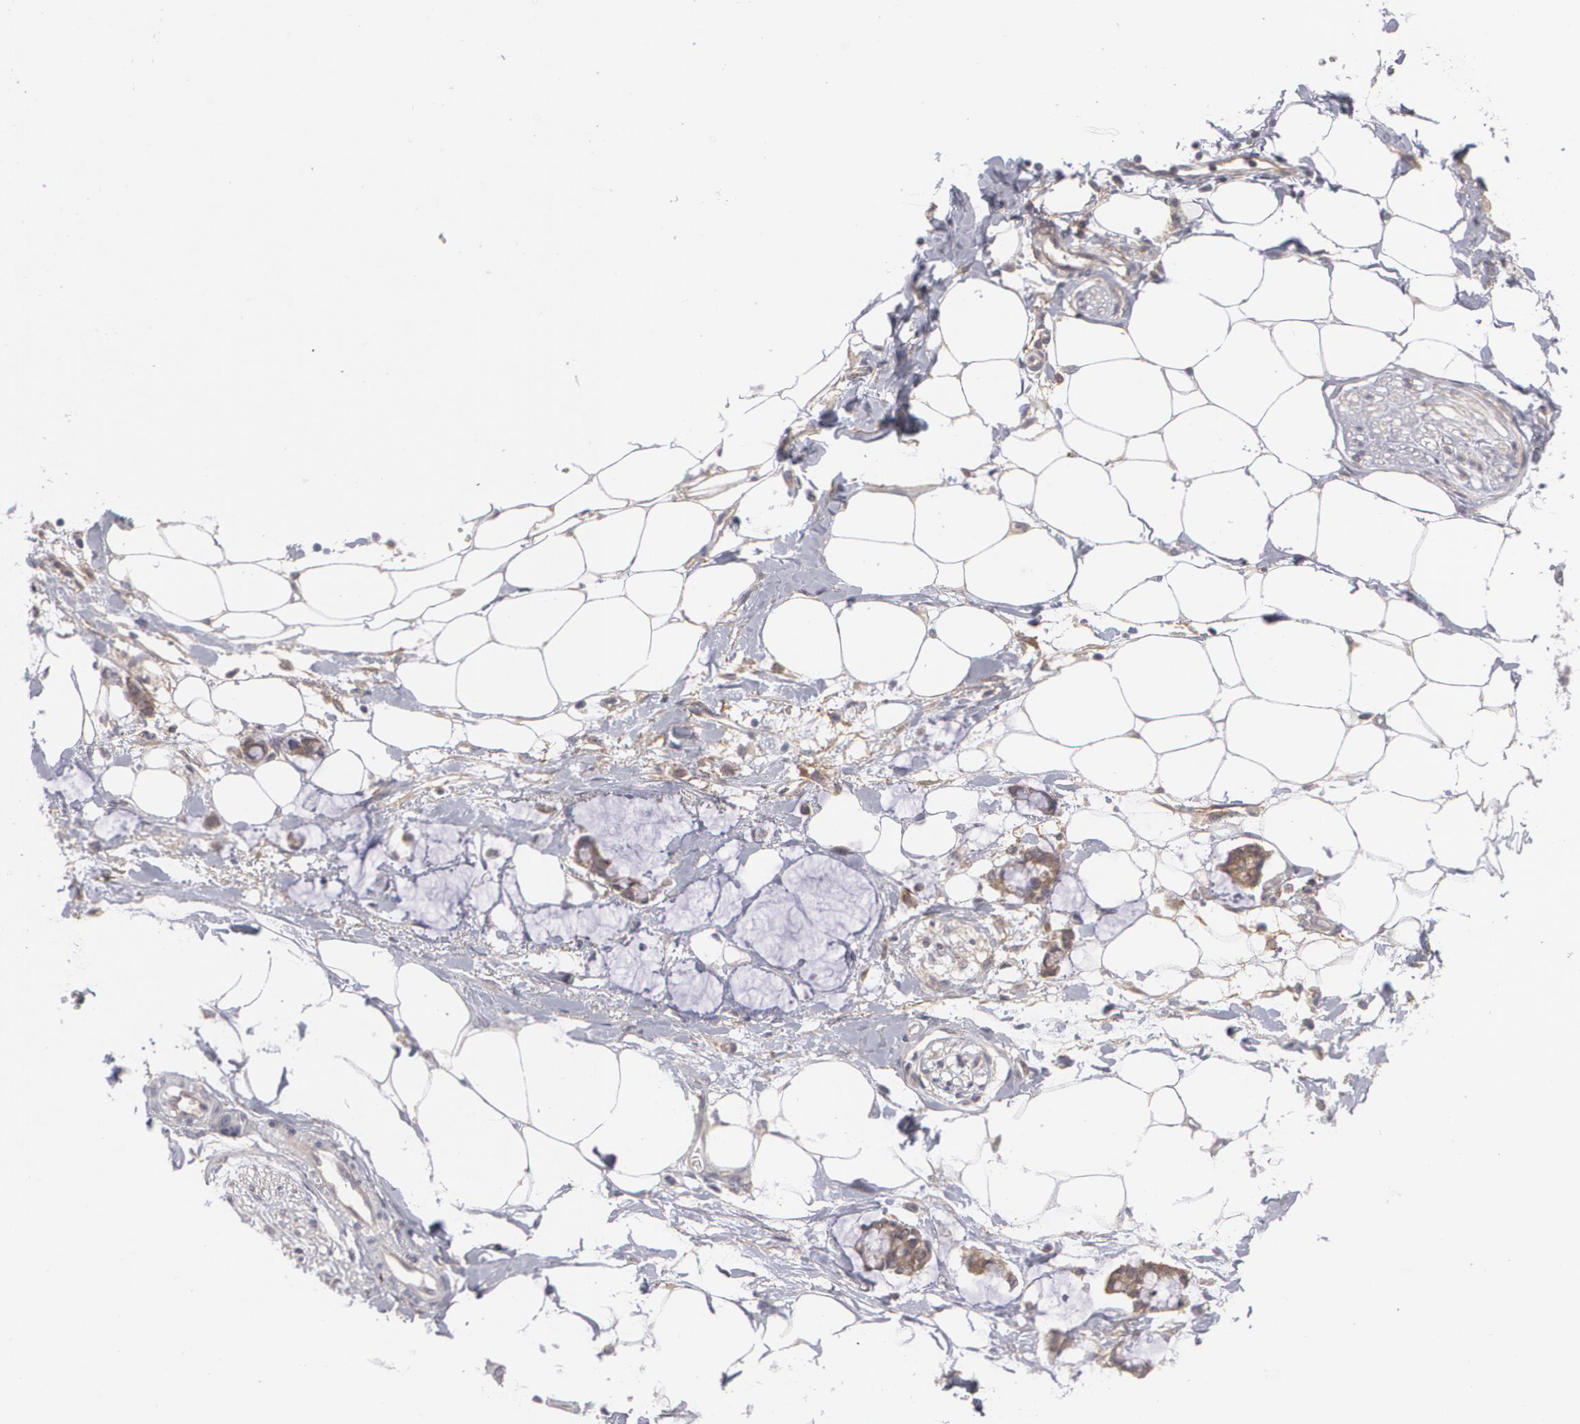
{"staining": {"intensity": "negative", "quantity": "none", "location": "none"}, "tissue": "adipose tissue", "cell_type": "Adipocytes", "image_type": "normal", "snomed": [{"axis": "morphology", "description": "Normal tissue, NOS"}, {"axis": "morphology", "description": "Adenocarcinoma, NOS"}, {"axis": "topography", "description": "Colon"}, {"axis": "topography", "description": "Peripheral nerve tissue"}], "caption": "This is a micrograph of immunohistochemistry staining of benign adipose tissue, which shows no staining in adipocytes.", "gene": "BMP6", "patient": {"sex": "male", "age": 14}}